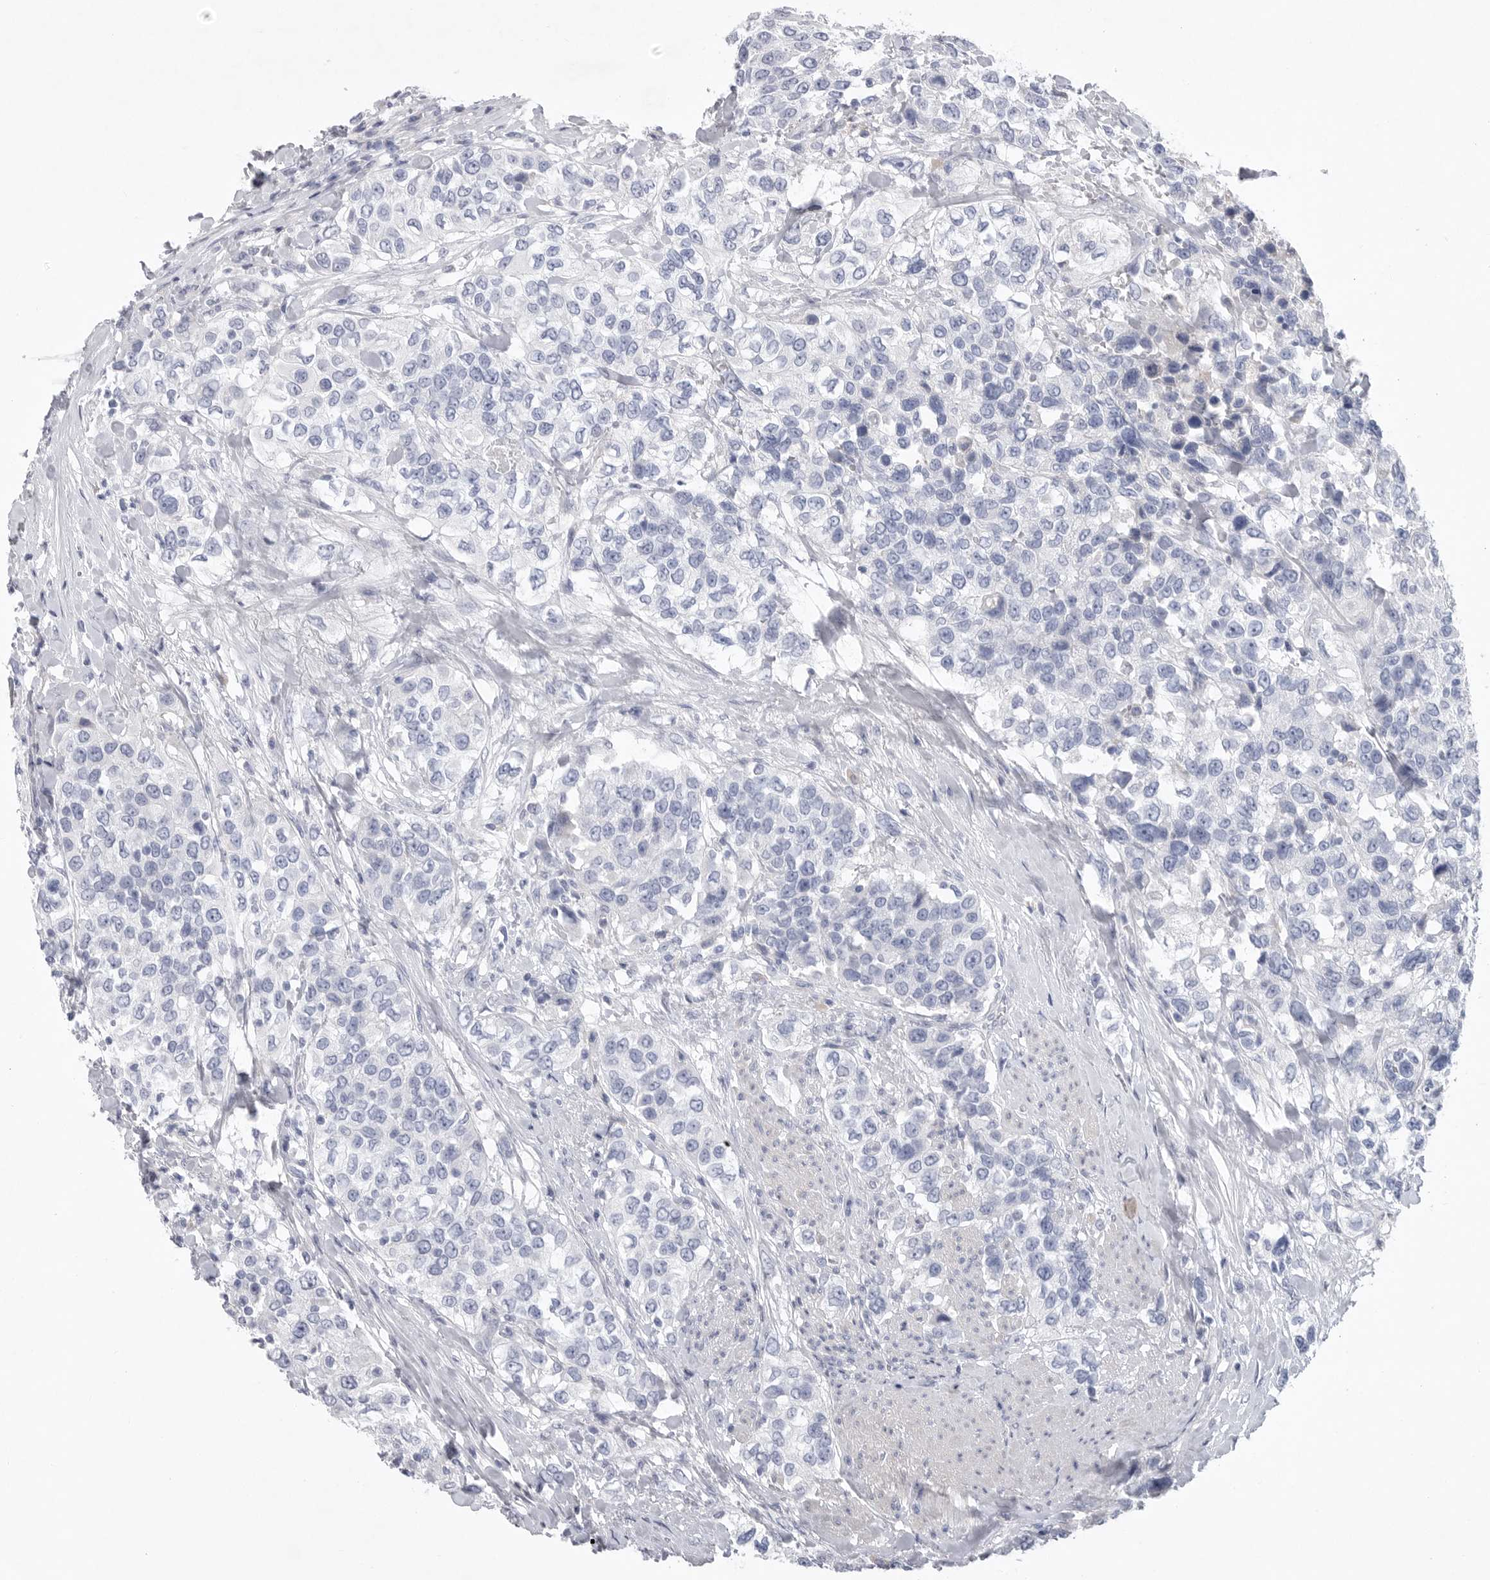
{"staining": {"intensity": "negative", "quantity": "none", "location": "none"}, "tissue": "urothelial cancer", "cell_type": "Tumor cells", "image_type": "cancer", "snomed": [{"axis": "morphology", "description": "Urothelial carcinoma, High grade"}, {"axis": "topography", "description": "Urinary bladder"}], "caption": "The histopathology image exhibits no significant positivity in tumor cells of high-grade urothelial carcinoma. Nuclei are stained in blue.", "gene": "CAMK2B", "patient": {"sex": "female", "age": 80}}